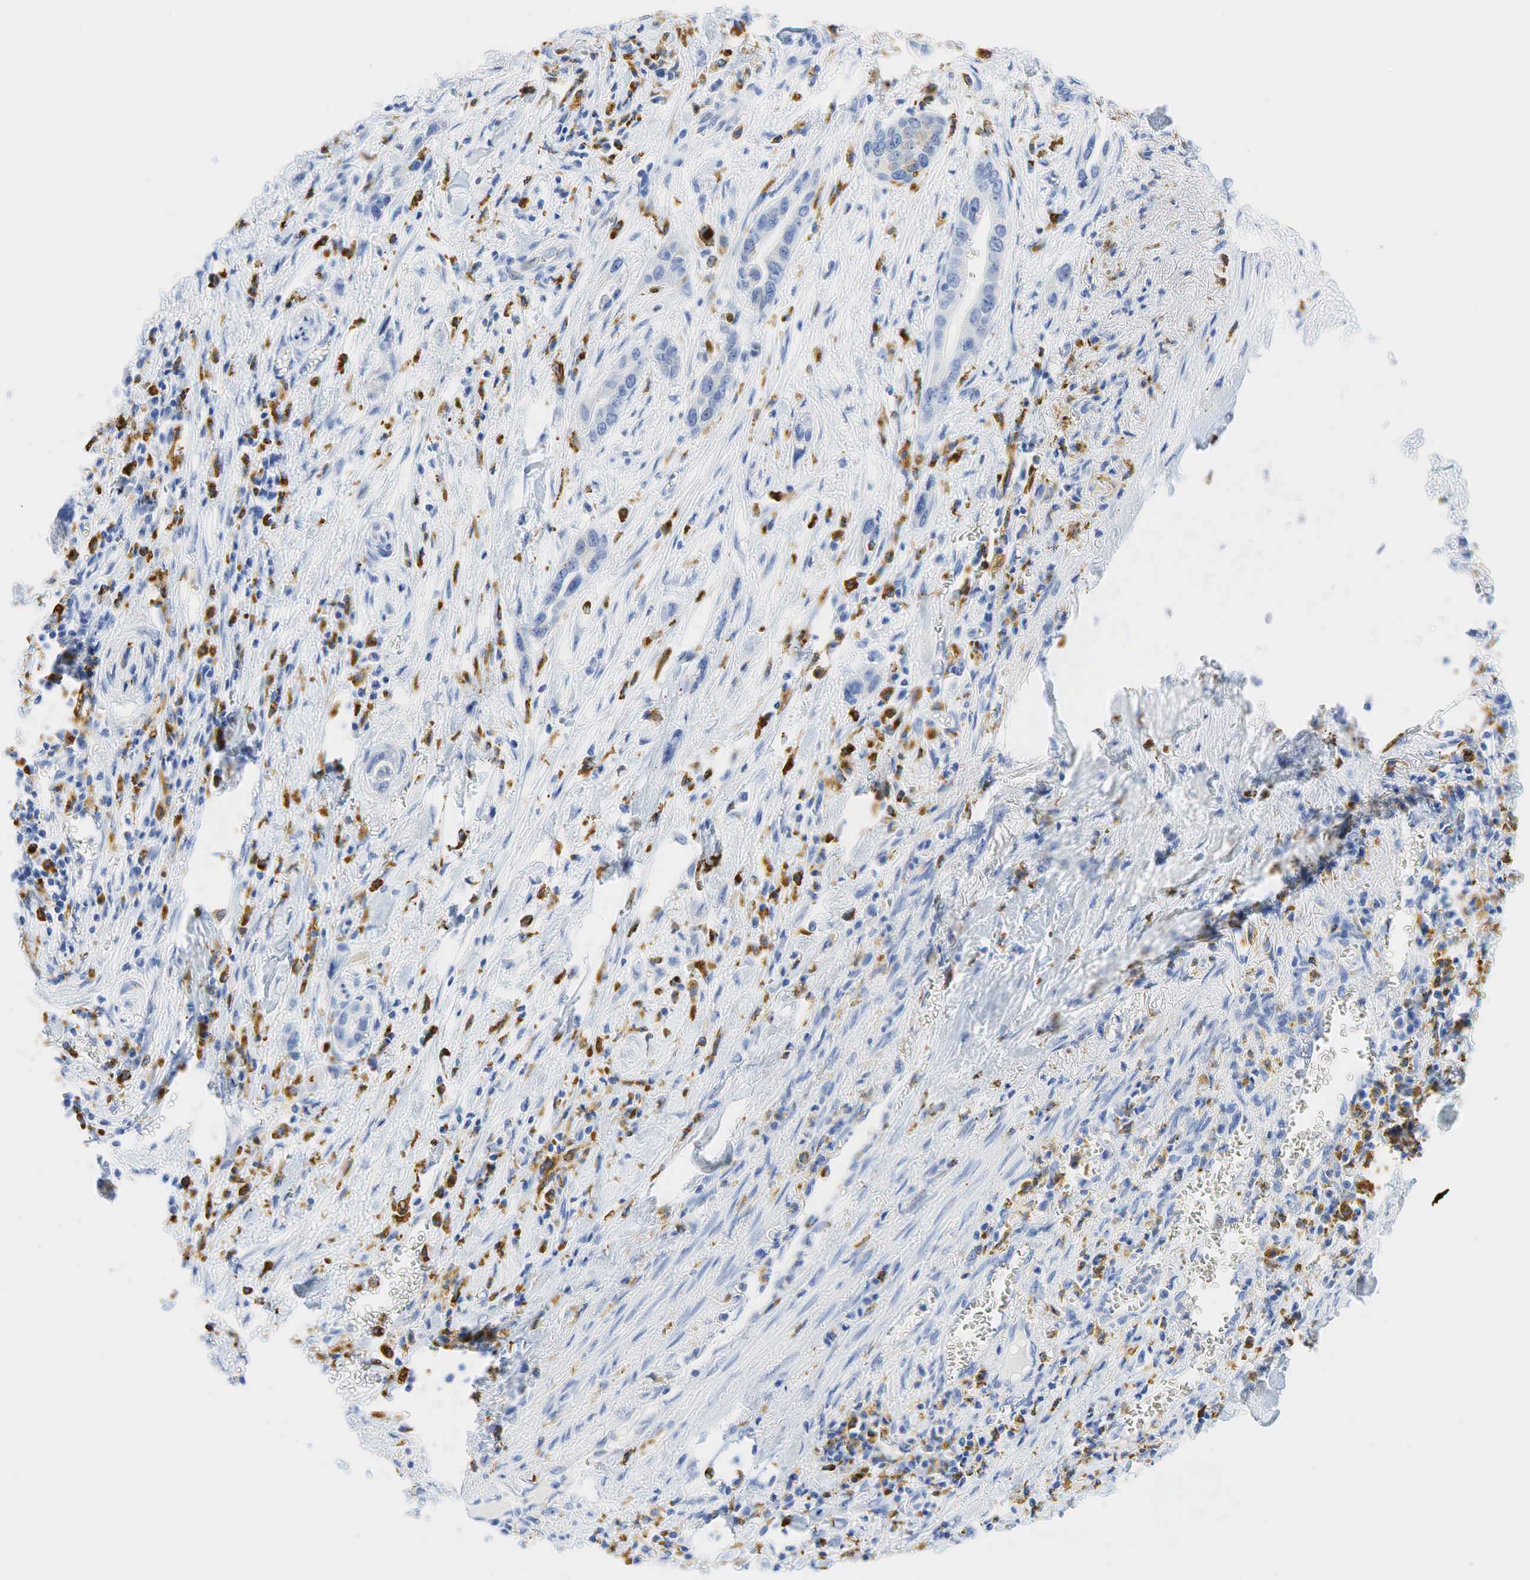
{"staining": {"intensity": "weak", "quantity": "<25%", "location": "cytoplasmic/membranous"}, "tissue": "pancreatic cancer", "cell_type": "Tumor cells", "image_type": "cancer", "snomed": [{"axis": "morphology", "description": "Adenocarcinoma, NOS"}, {"axis": "topography", "description": "Pancreas"}], "caption": "Pancreatic adenocarcinoma was stained to show a protein in brown. There is no significant expression in tumor cells.", "gene": "CD68", "patient": {"sex": "male", "age": 69}}